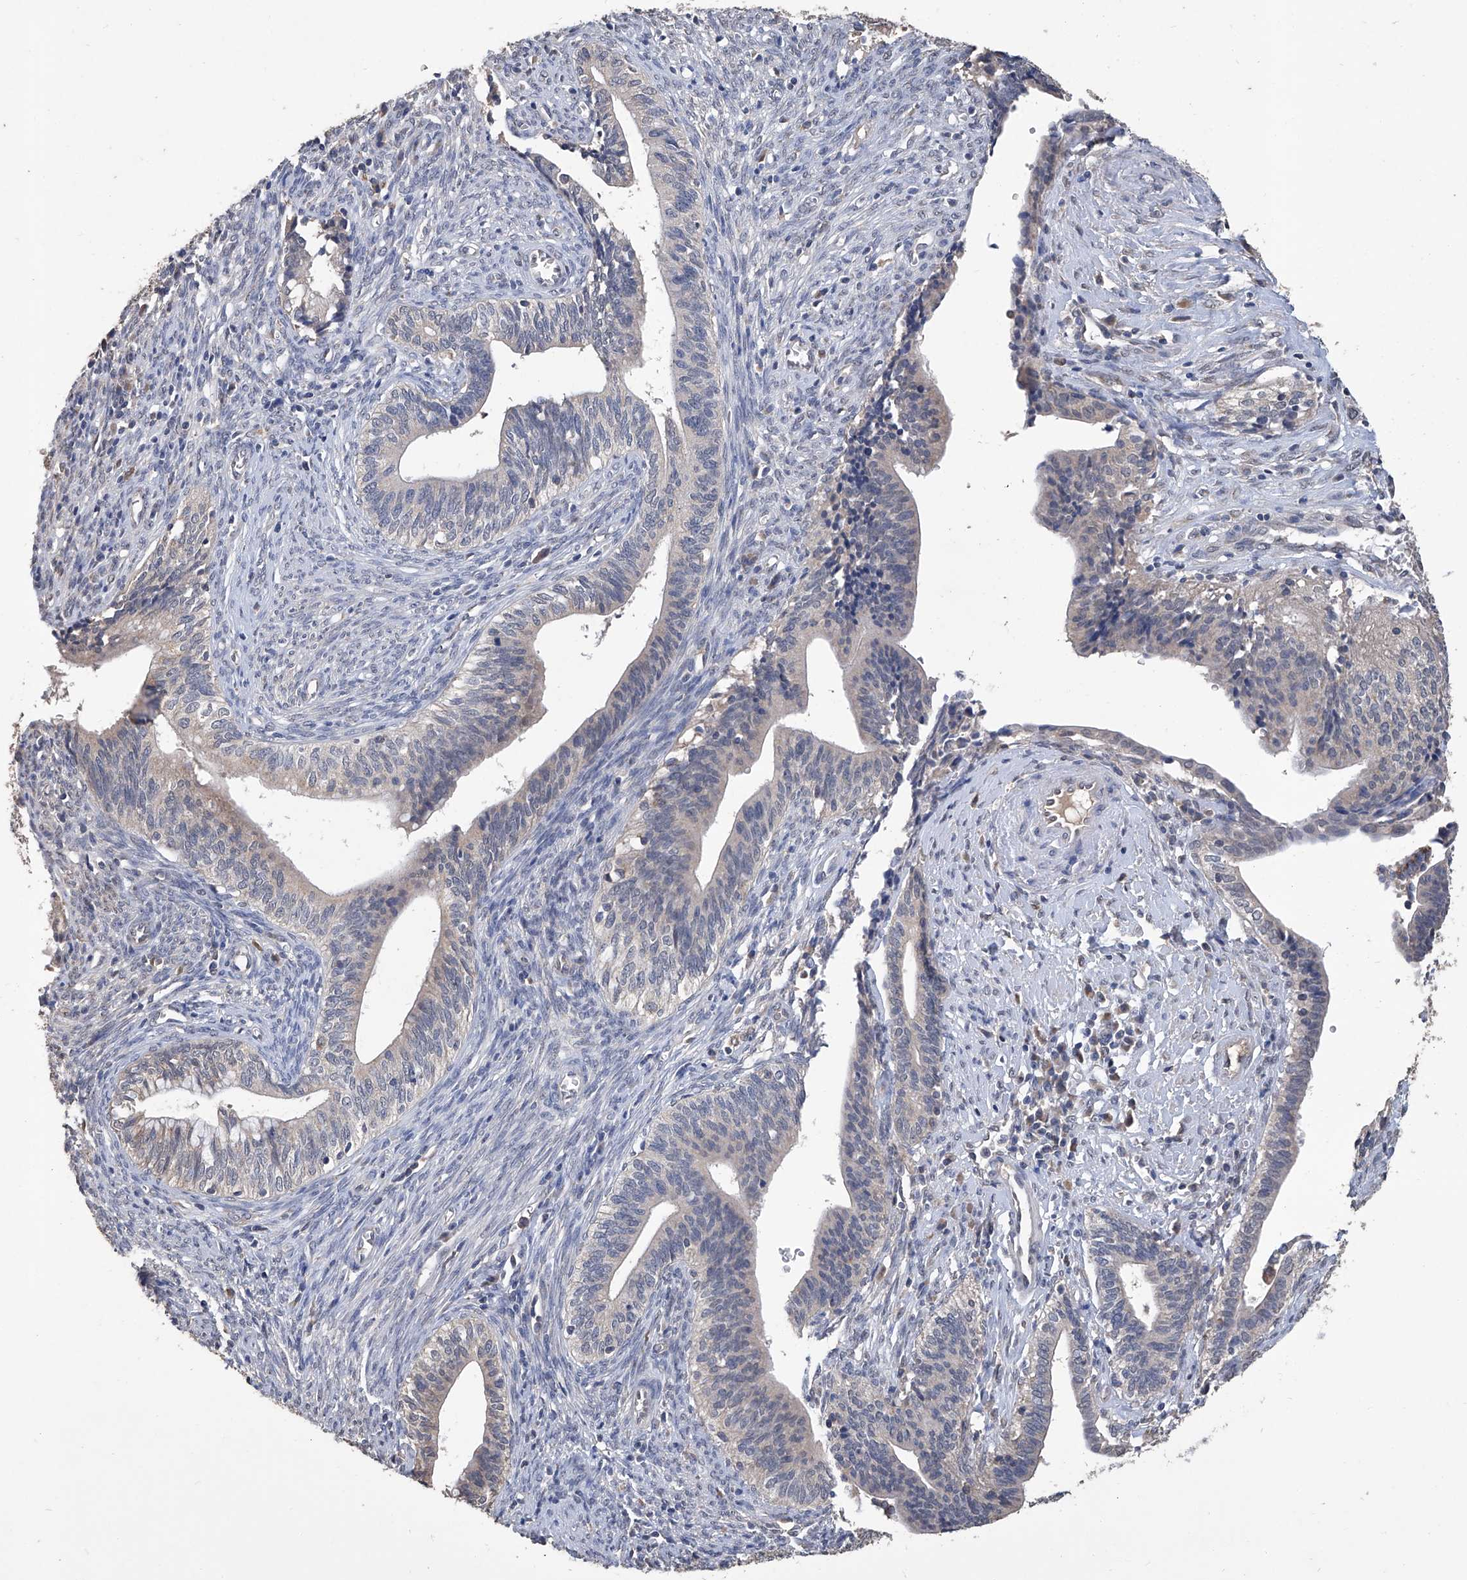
{"staining": {"intensity": "negative", "quantity": "none", "location": "none"}, "tissue": "cervical cancer", "cell_type": "Tumor cells", "image_type": "cancer", "snomed": [{"axis": "morphology", "description": "Adenocarcinoma, NOS"}, {"axis": "topography", "description": "Cervix"}], "caption": "Cervical cancer (adenocarcinoma) stained for a protein using IHC exhibits no staining tumor cells.", "gene": "GPT", "patient": {"sex": "female", "age": 44}}